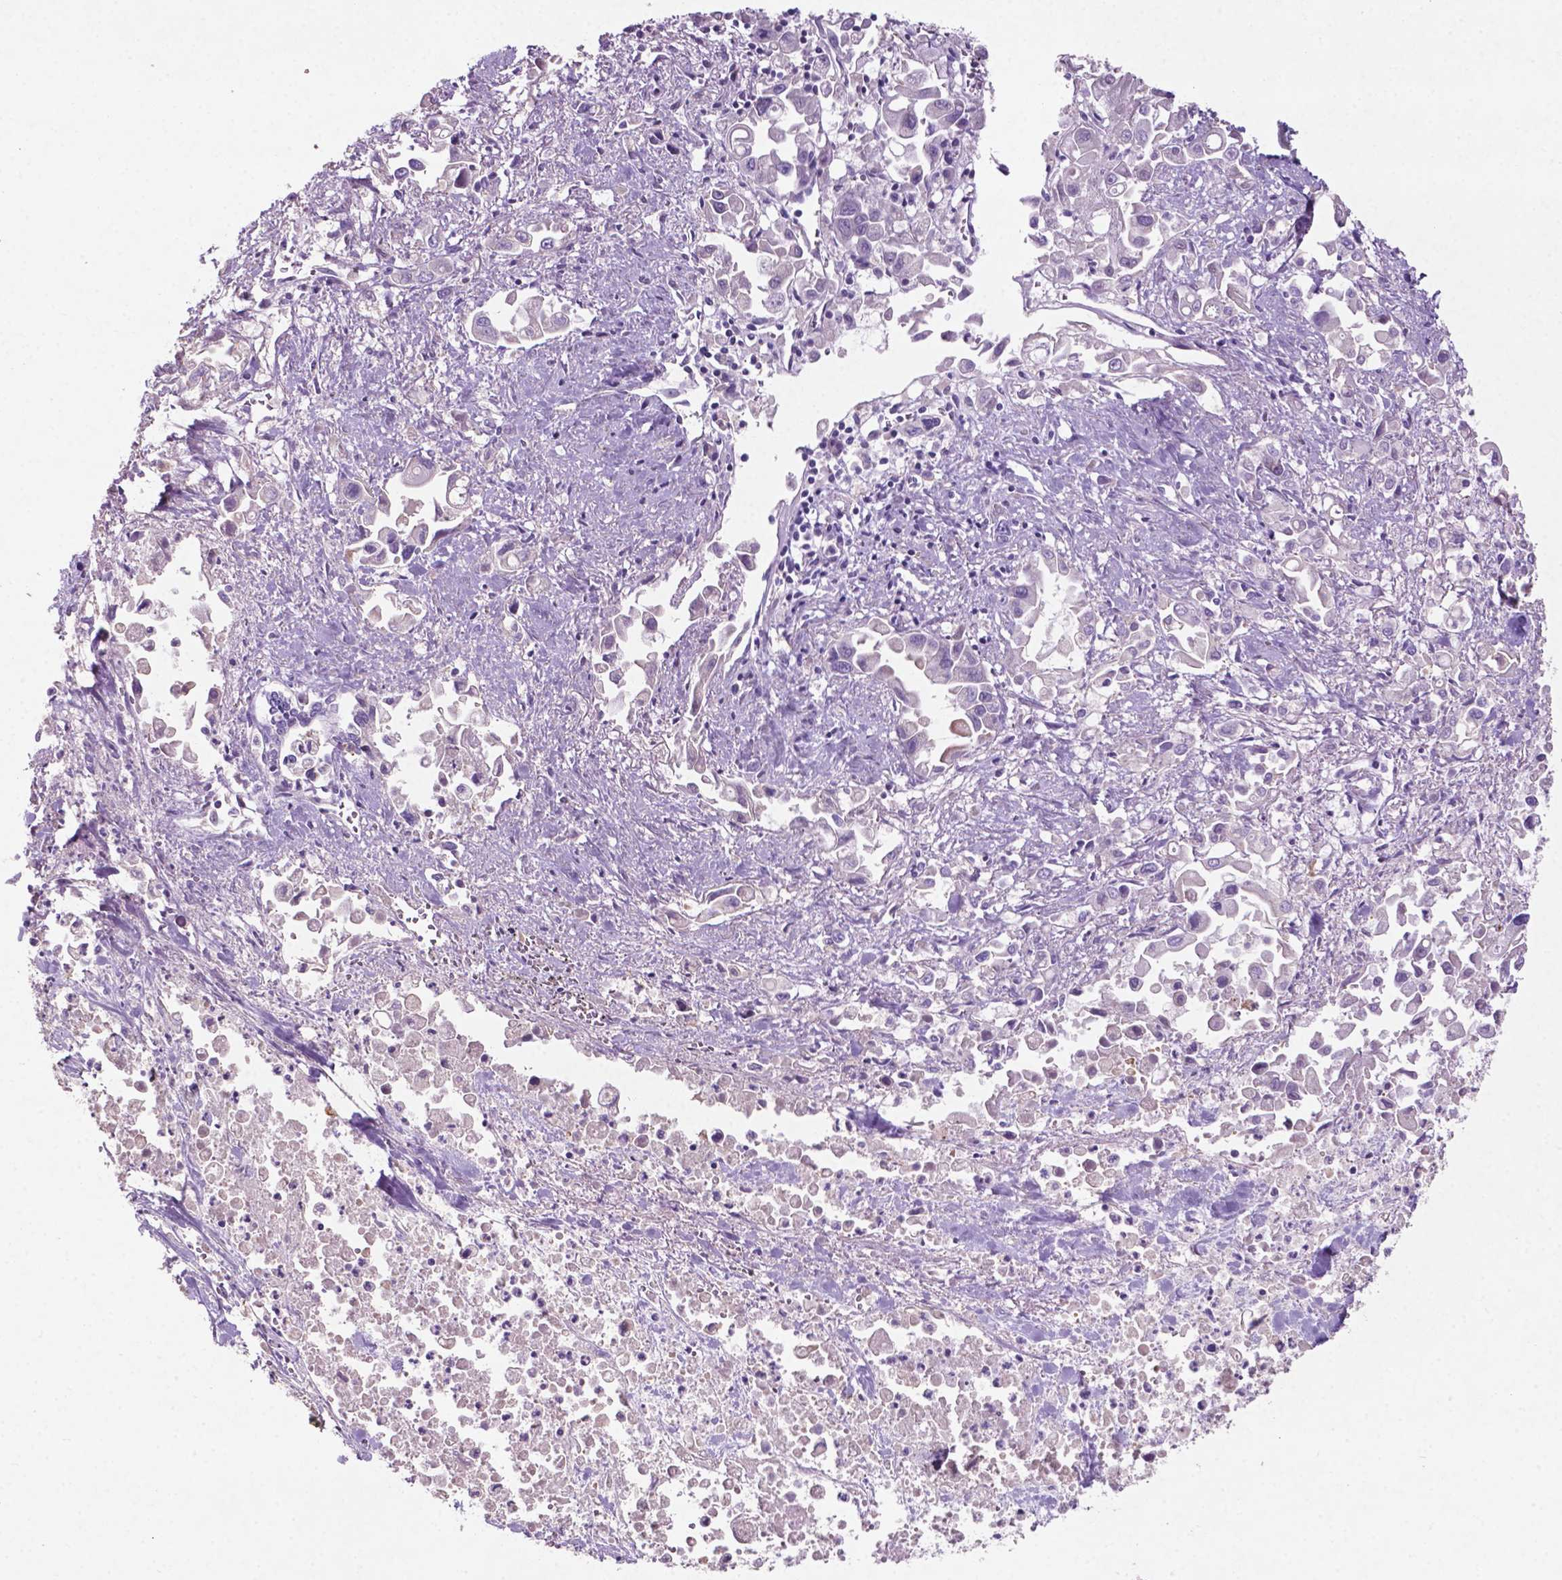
{"staining": {"intensity": "negative", "quantity": "none", "location": "none"}, "tissue": "pancreatic cancer", "cell_type": "Tumor cells", "image_type": "cancer", "snomed": [{"axis": "morphology", "description": "Adenocarcinoma, NOS"}, {"axis": "topography", "description": "Pancreas"}], "caption": "Immunohistochemical staining of human adenocarcinoma (pancreatic) shows no significant staining in tumor cells.", "gene": "BMP4", "patient": {"sex": "female", "age": 83}}